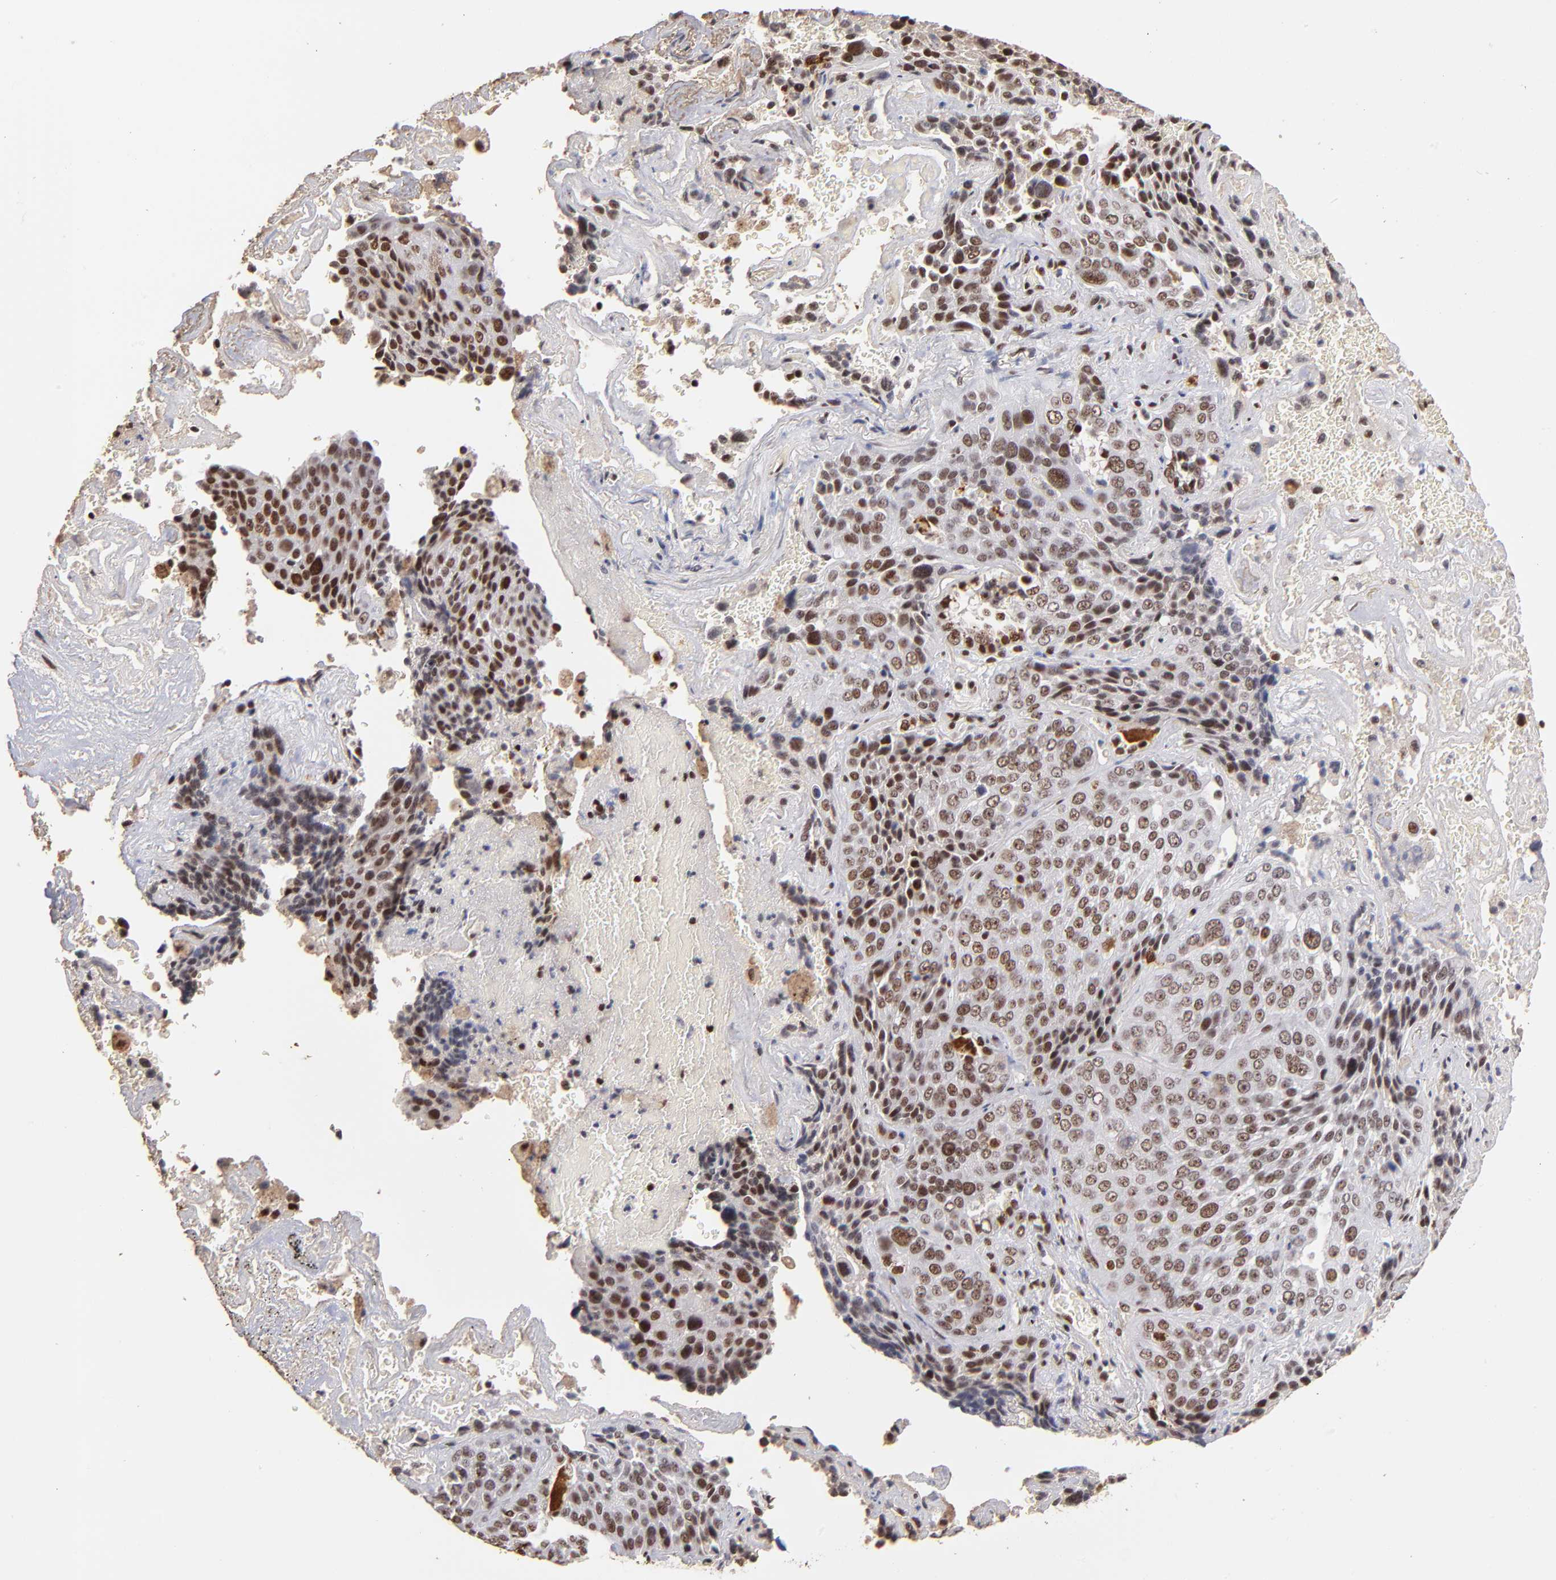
{"staining": {"intensity": "strong", "quantity": ">75%", "location": "nuclear"}, "tissue": "lung cancer", "cell_type": "Tumor cells", "image_type": "cancer", "snomed": [{"axis": "morphology", "description": "Squamous cell carcinoma, NOS"}, {"axis": "topography", "description": "Lung"}], "caption": "Protein expression analysis of human lung cancer reveals strong nuclear staining in about >75% of tumor cells.", "gene": "ZNF146", "patient": {"sex": "male", "age": 54}}